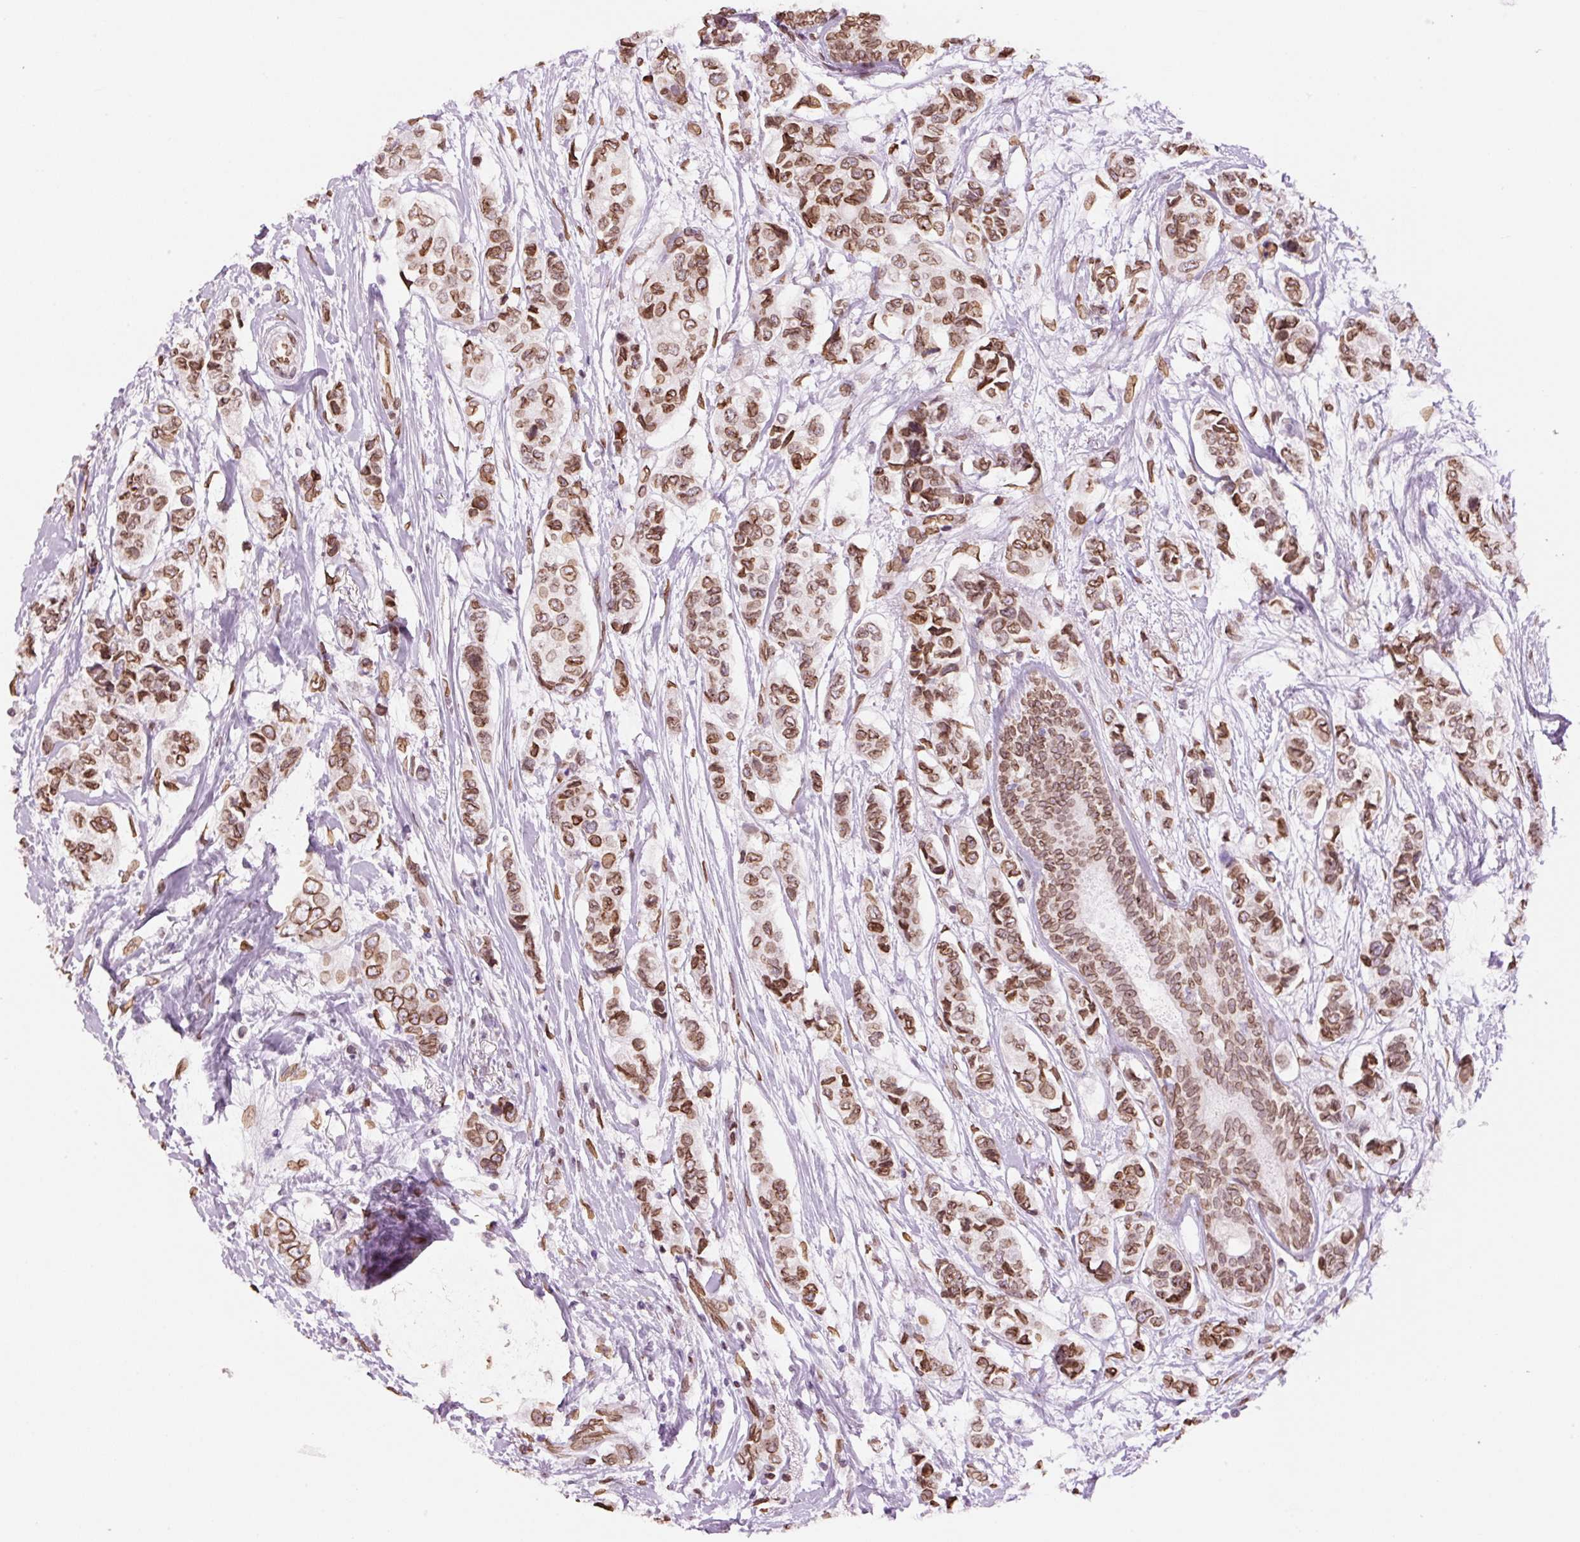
{"staining": {"intensity": "moderate", "quantity": ">75%", "location": "cytoplasmic/membranous,nuclear"}, "tissue": "breast cancer", "cell_type": "Tumor cells", "image_type": "cancer", "snomed": [{"axis": "morphology", "description": "Lobular carcinoma"}, {"axis": "topography", "description": "Breast"}], "caption": "Protein analysis of breast cancer tissue demonstrates moderate cytoplasmic/membranous and nuclear positivity in about >75% of tumor cells.", "gene": "ZNF224", "patient": {"sex": "female", "age": 51}}